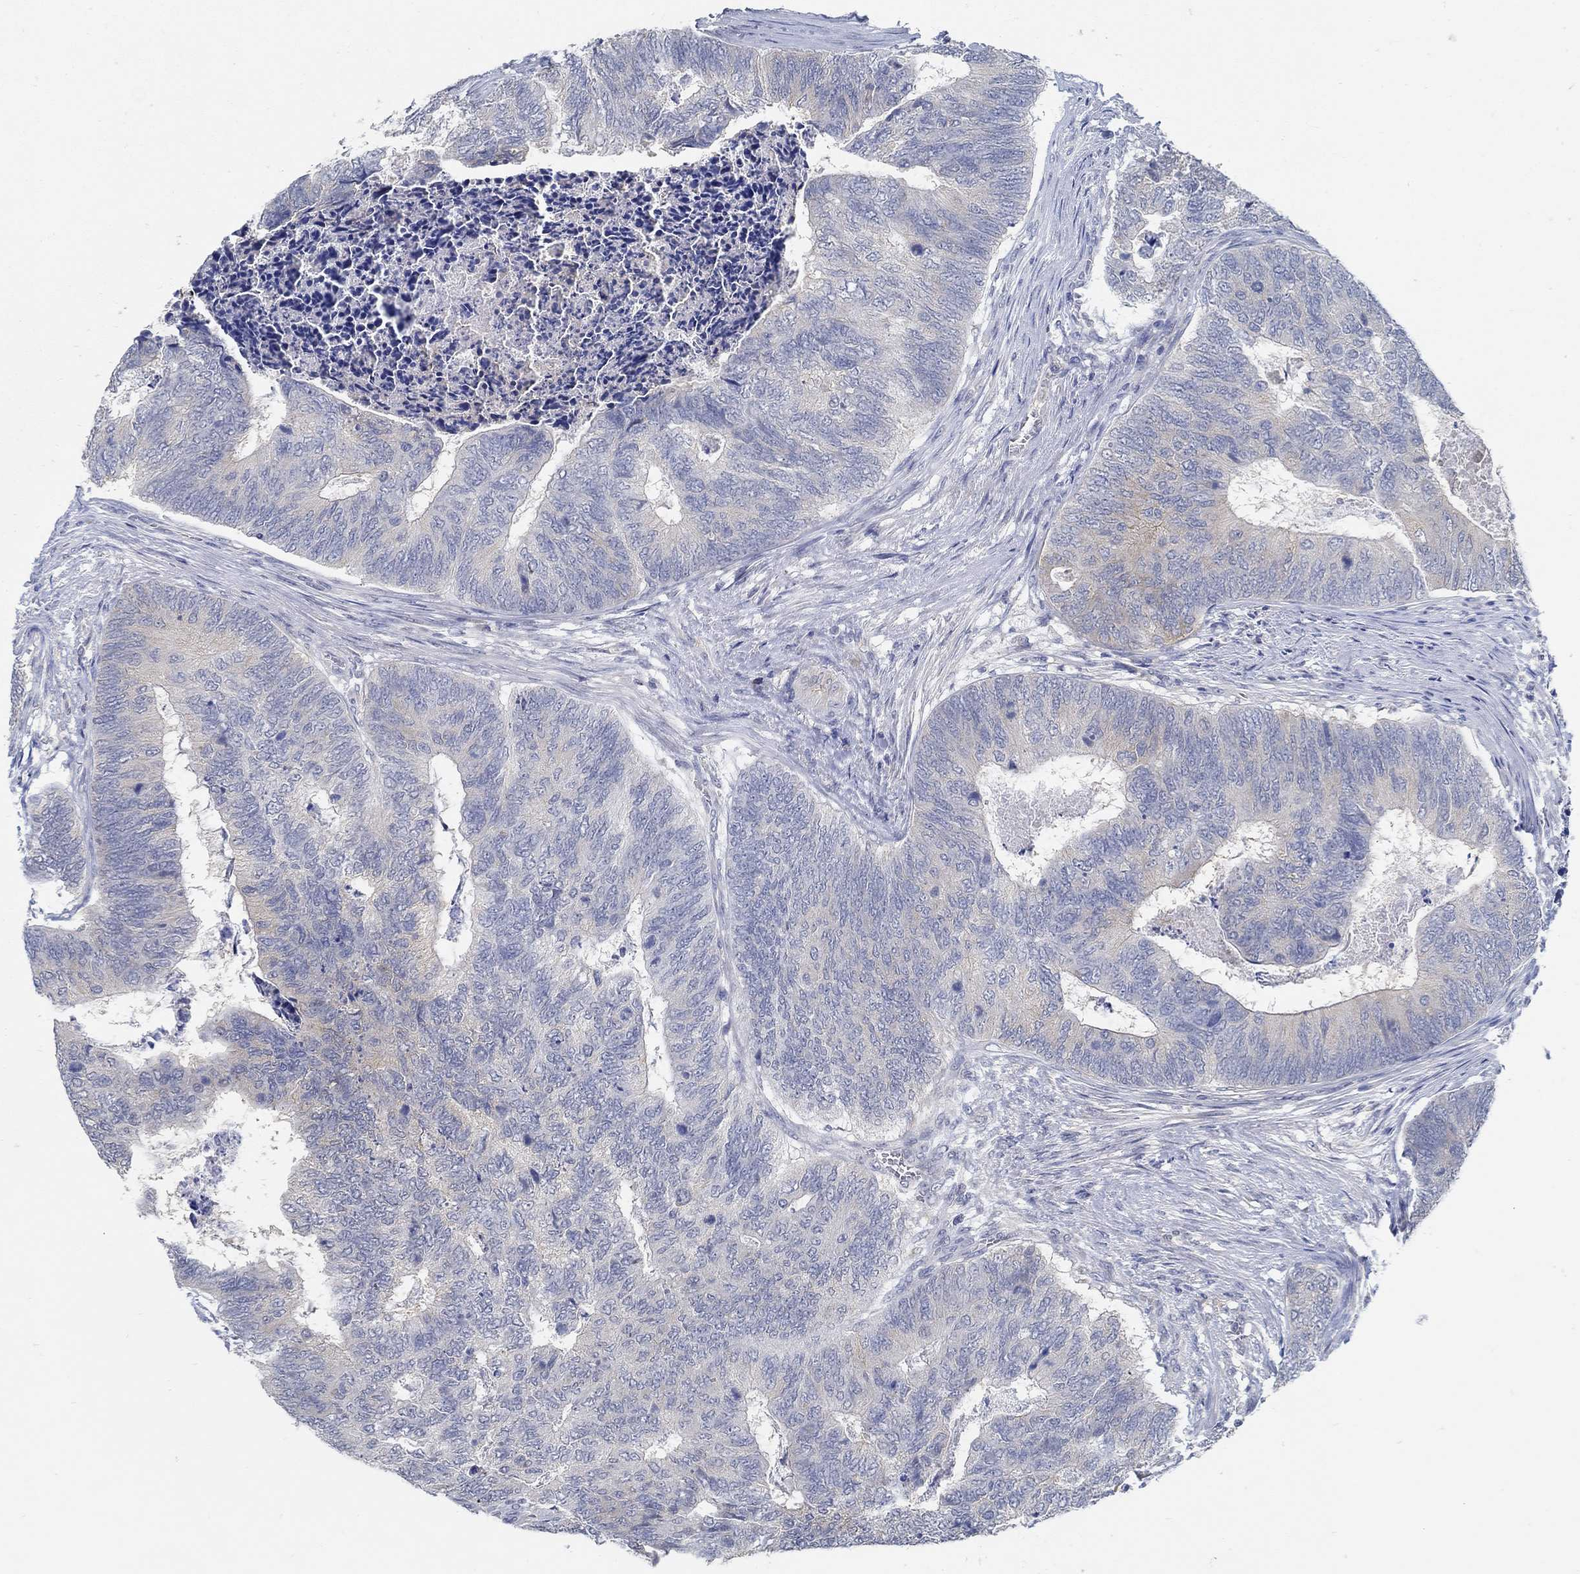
{"staining": {"intensity": "weak", "quantity": "<25%", "location": "cytoplasmic/membranous"}, "tissue": "colorectal cancer", "cell_type": "Tumor cells", "image_type": "cancer", "snomed": [{"axis": "morphology", "description": "Adenocarcinoma, NOS"}, {"axis": "topography", "description": "Colon"}], "caption": "Immunohistochemistry photomicrograph of neoplastic tissue: human colorectal cancer stained with DAB demonstrates no significant protein expression in tumor cells.", "gene": "PCDH11X", "patient": {"sex": "female", "age": 67}}